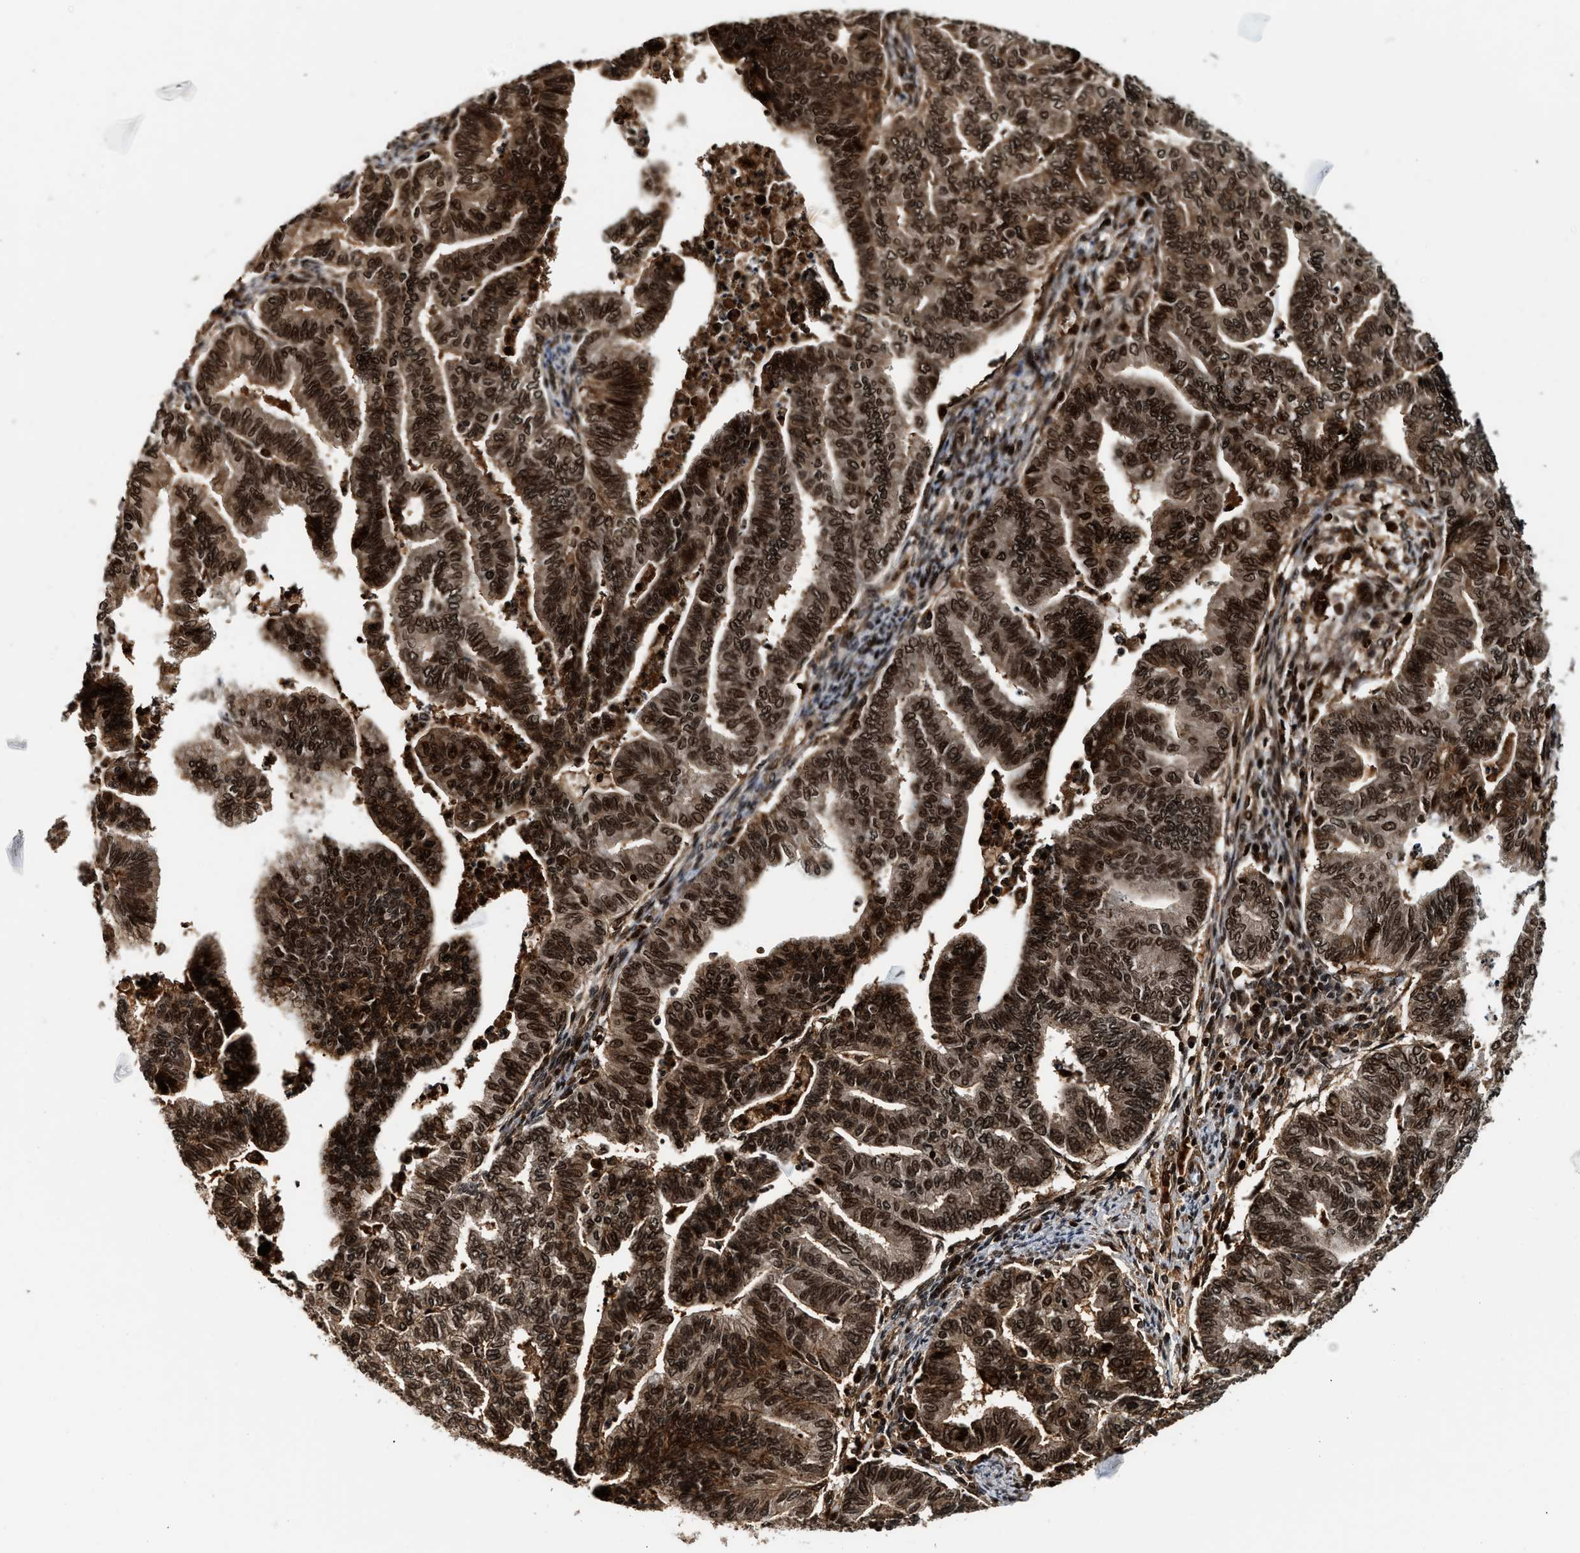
{"staining": {"intensity": "strong", "quantity": ">75%", "location": "cytoplasmic/membranous,nuclear"}, "tissue": "endometrial cancer", "cell_type": "Tumor cells", "image_type": "cancer", "snomed": [{"axis": "morphology", "description": "Adenocarcinoma, NOS"}, {"axis": "topography", "description": "Endometrium"}], "caption": "About >75% of tumor cells in endometrial adenocarcinoma show strong cytoplasmic/membranous and nuclear protein positivity as visualized by brown immunohistochemical staining.", "gene": "MDM2", "patient": {"sex": "female", "age": 79}}